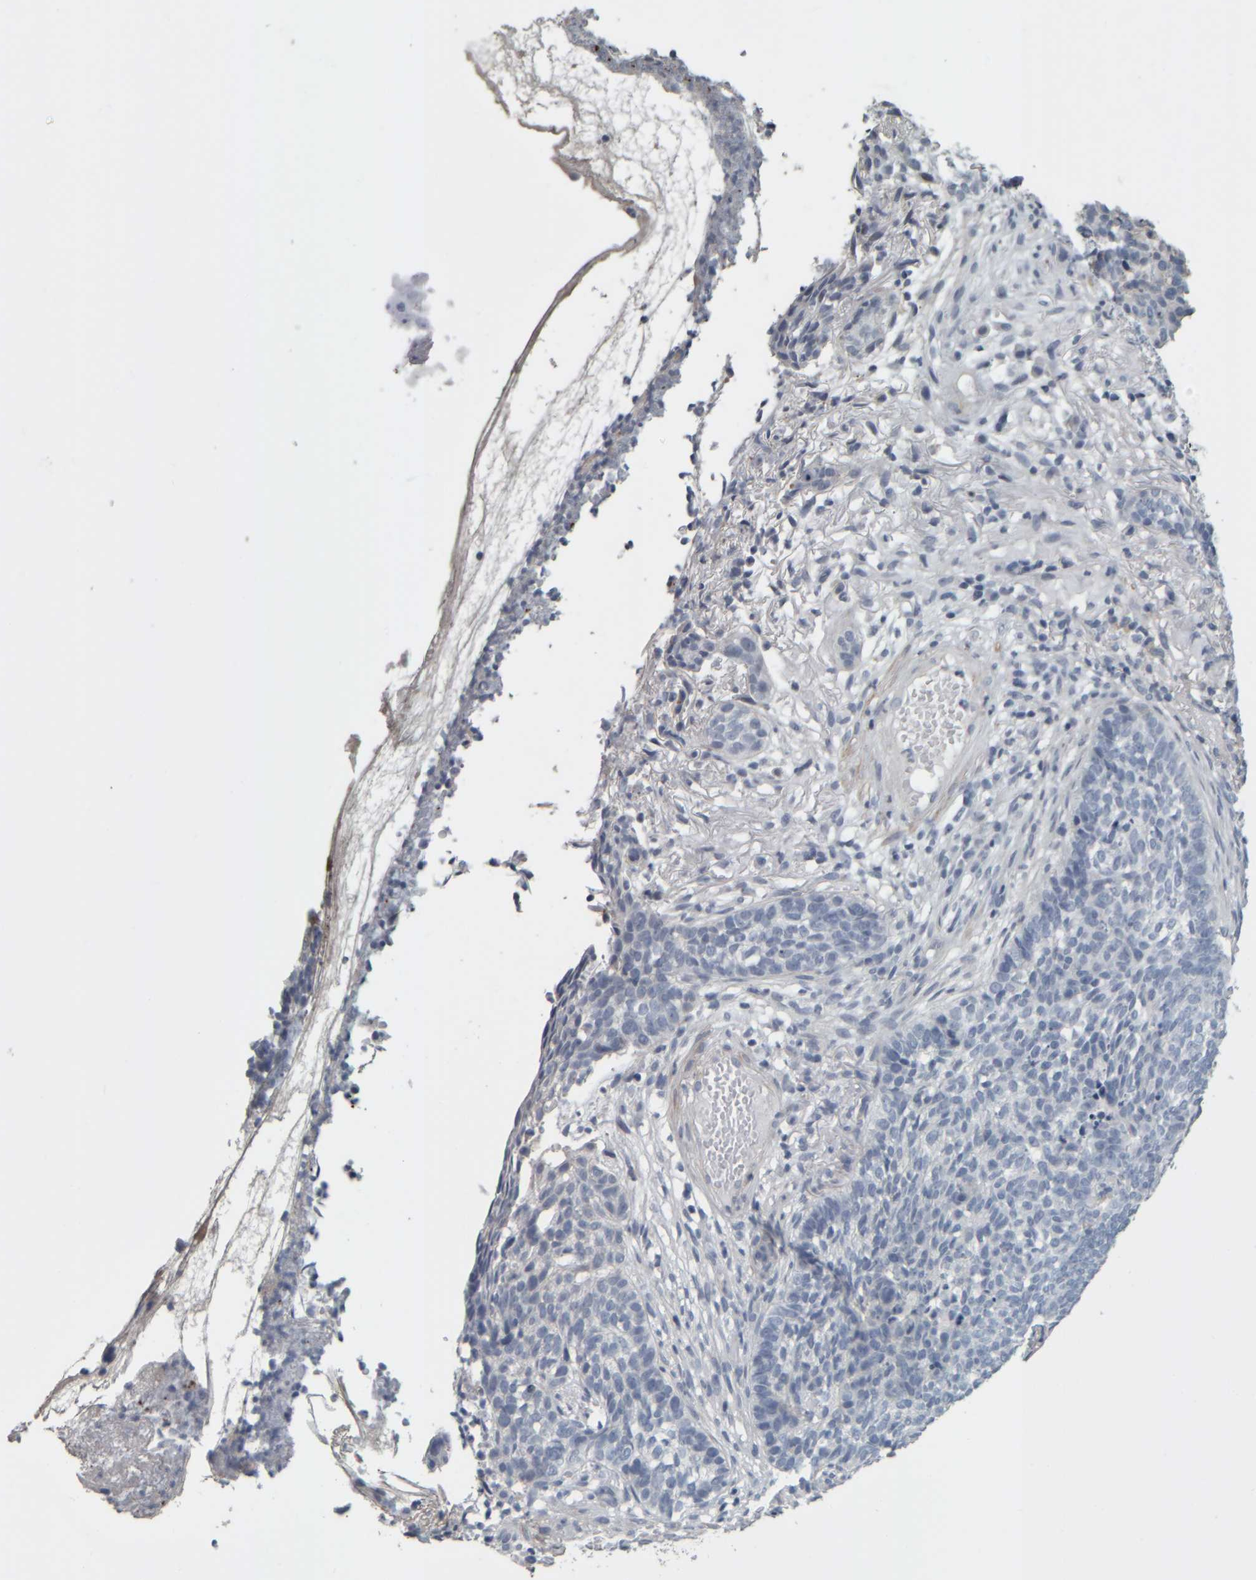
{"staining": {"intensity": "negative", "quantity": "none", "location": "none"}, "tissue": "skin cancer", "cell_type": "Tumor cells", "image_type": "cancer", "snomed": [{"axis": "morphology", "description": "Basal cell carcinoma"}, {"axis": "topography", "description": "Skin"}], "caption": "The IHC image has no significant staining in tumor cells of skin cancer tissue. Nuclei are stained in blue.", "gene": "CAVIN4", "patient": {"sex": "male", "age": 85}}